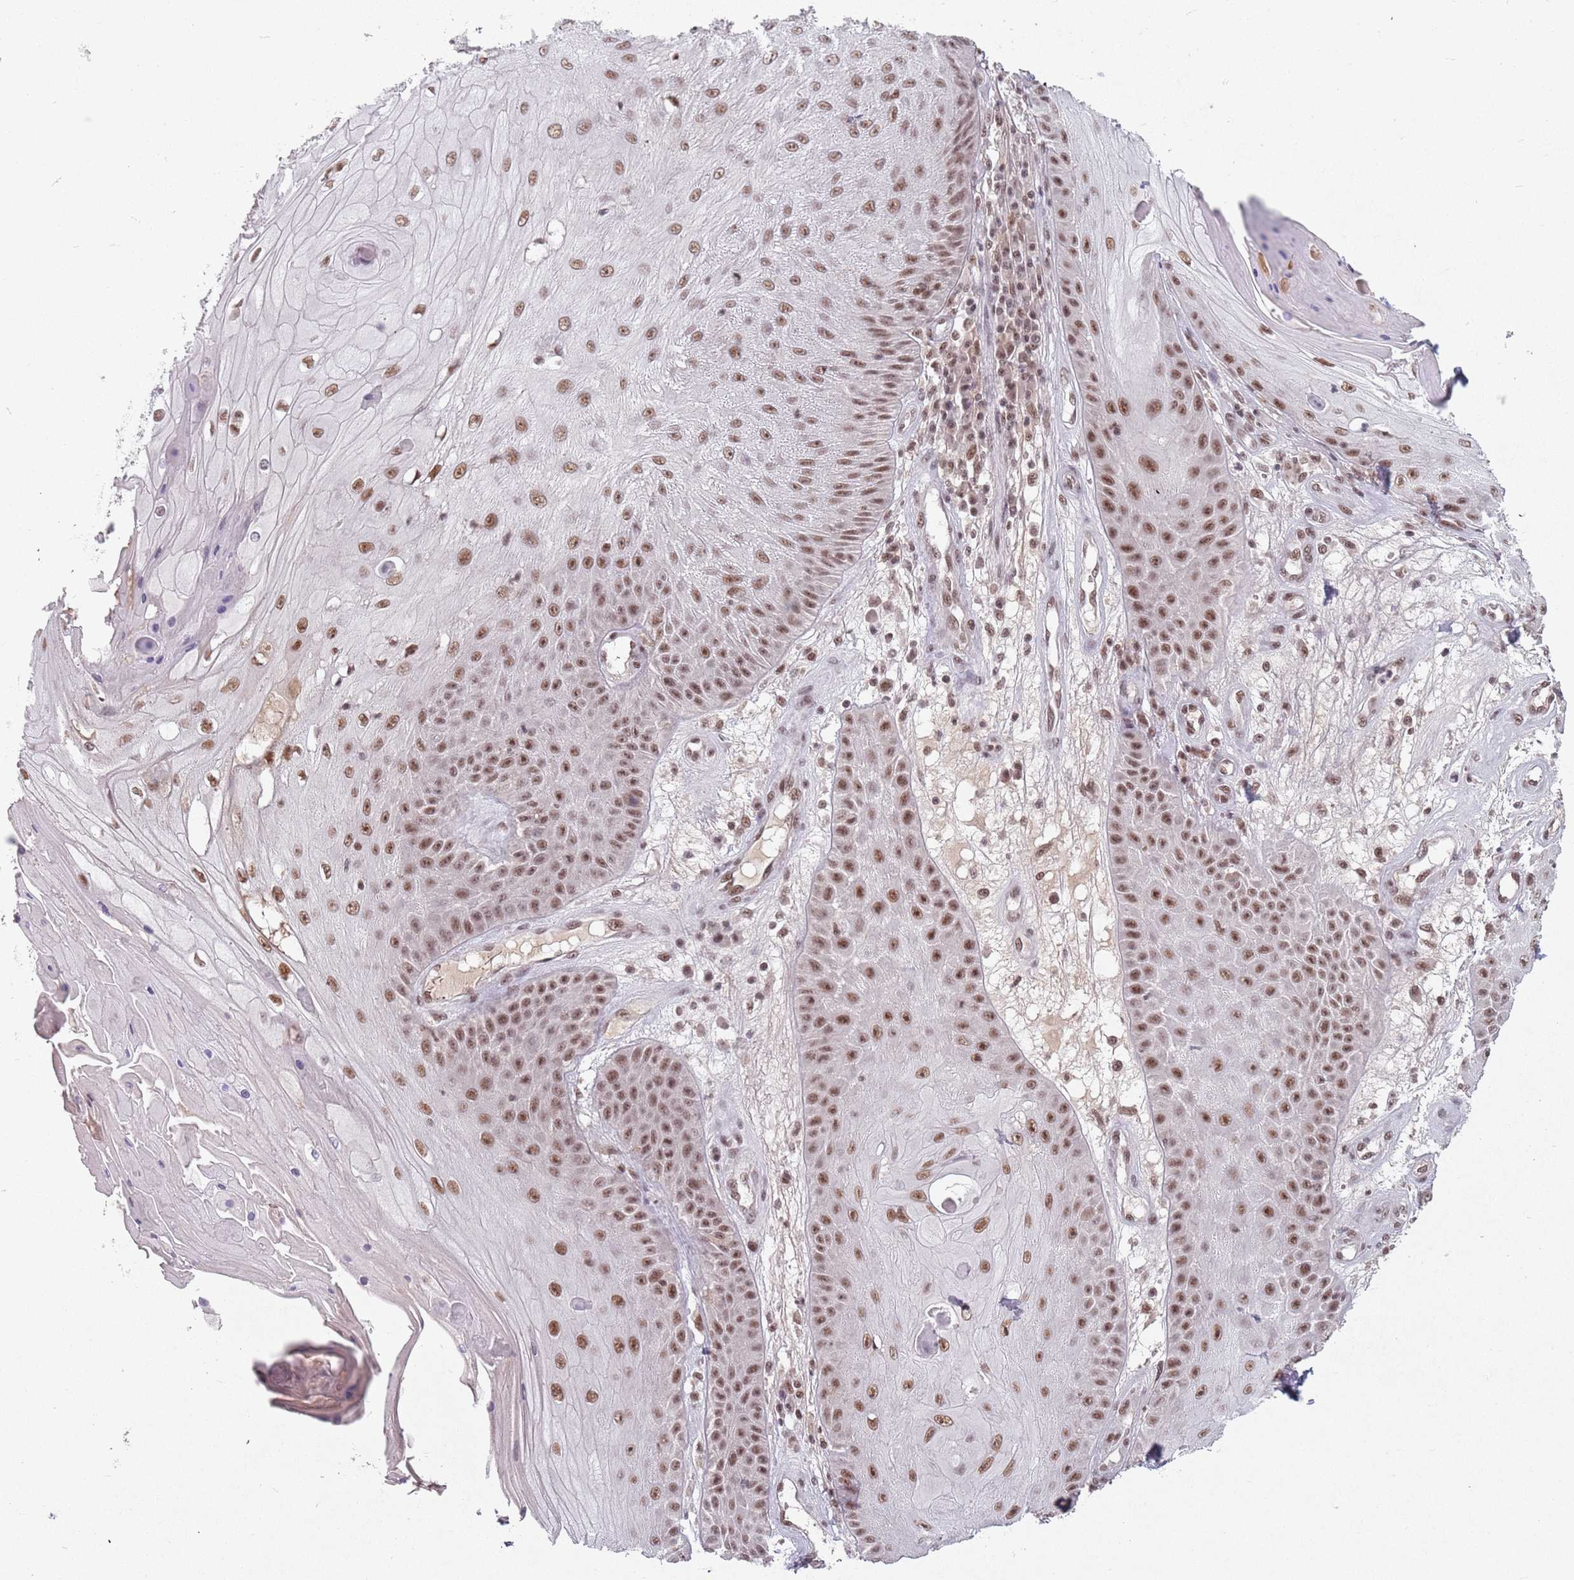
{"staining": {"intensity": "moderate", "quantity": ">75%", "location": "nuclear"}, "tissue": "skin cancer", "cell_type": "Tumor cells", "image_type": "cancer", "snomed": [{"axis": "morphology", "description": "Squamous cell carcinoma, NOS"}, {"axis": "topography", "description": "Skin"}], "caption": "Tumor cells exhibit medium levels of moderate nuclear positivity in approximately >75% of cells in skin squamous cell carcinoma.", "gene": "NCBP1", "patient": {"sex": "male", "age": 70}}